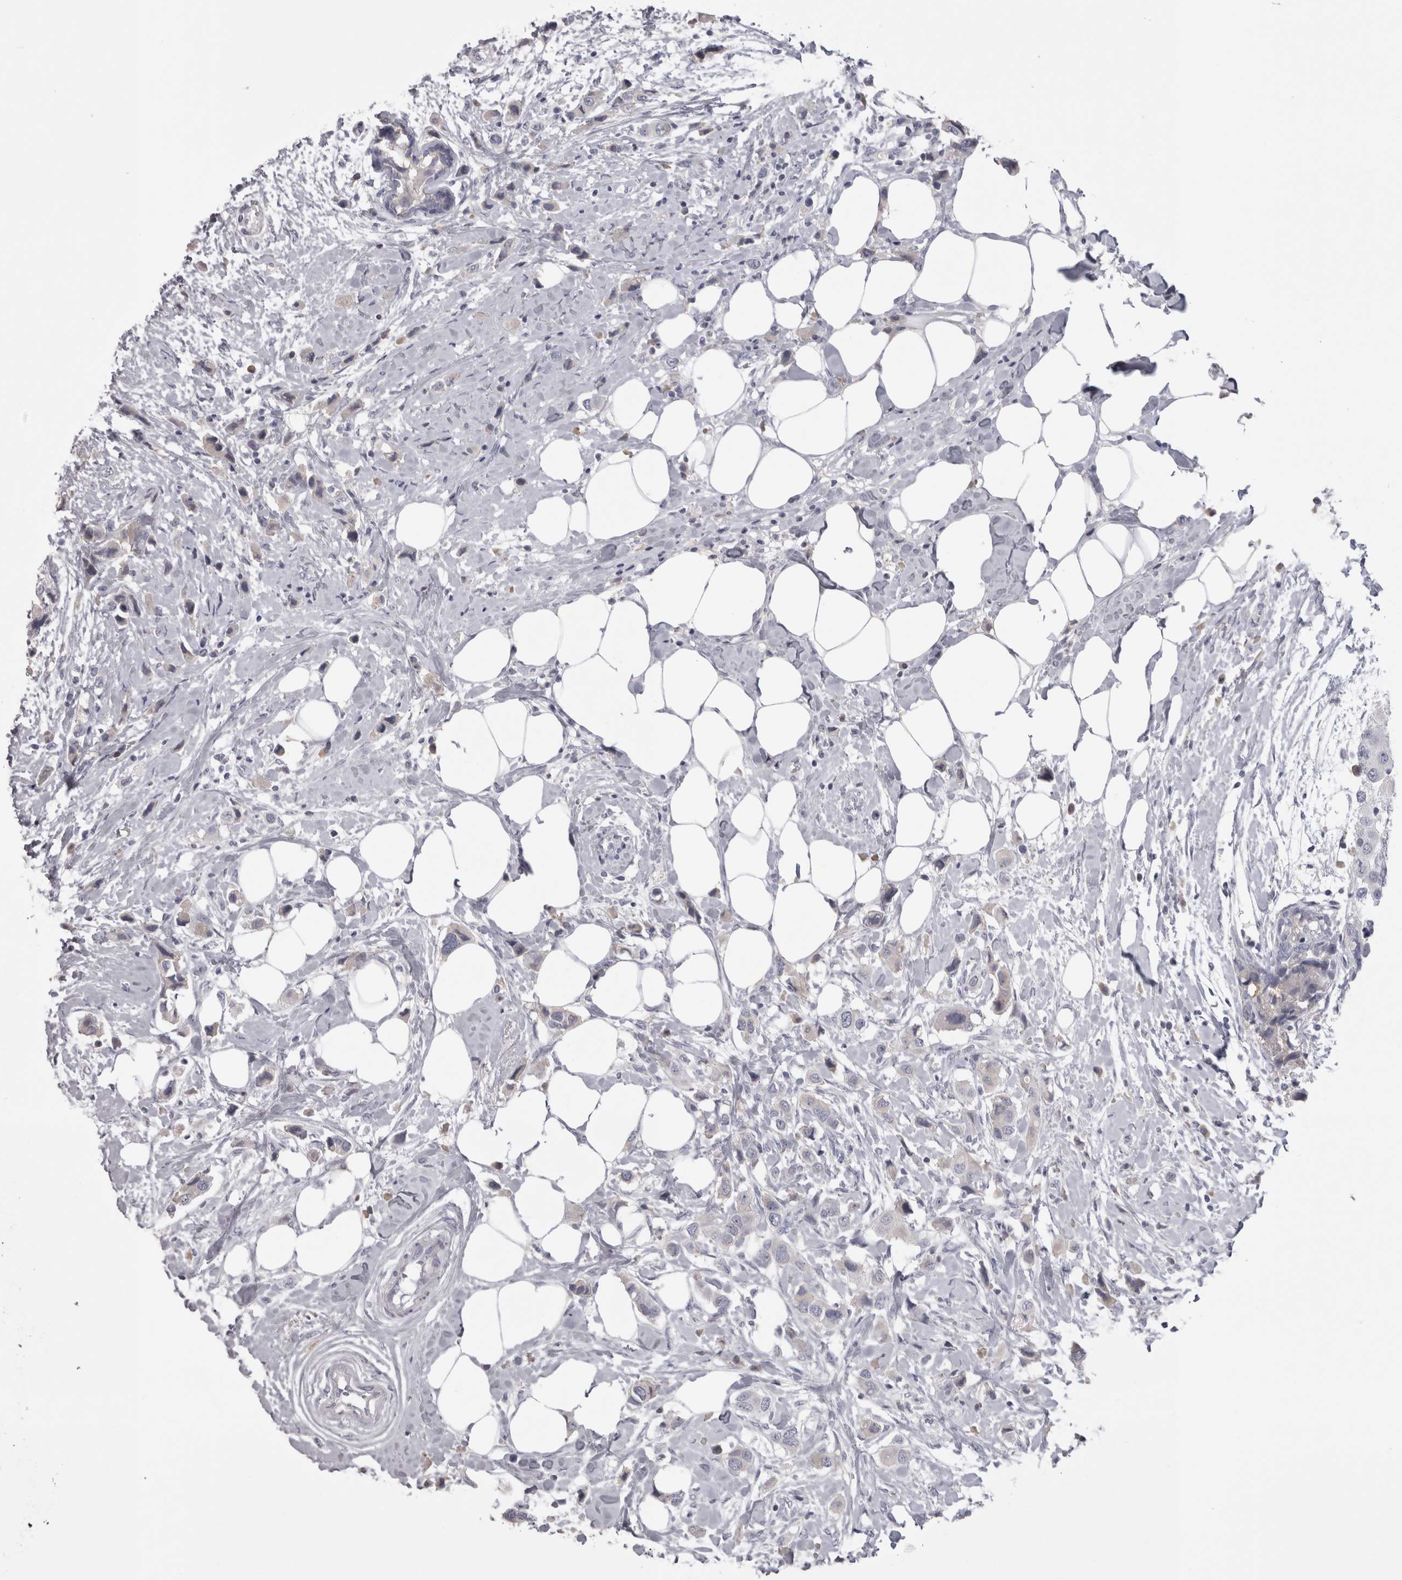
{"staining": {"intensity": "negative", "quantity": "none", "location": "none"}, "tissue": "breast cancer", "cell_type": "Tumor cells", "image_type": "cancer", "snomed": [{"axis": "morphology", "description": "Normal tissue, NOS"}, {"axis": "morphology", "description": "Duct carcinoma"}, {"axis": "topography", "description": "Breast"}], "caption": "Micrograph shows no protein expression in tumor cells of breast invasive ductal carcinoma tissue.", "gene": "SAA4", "patient": {"sex": "female", "age": 50}}